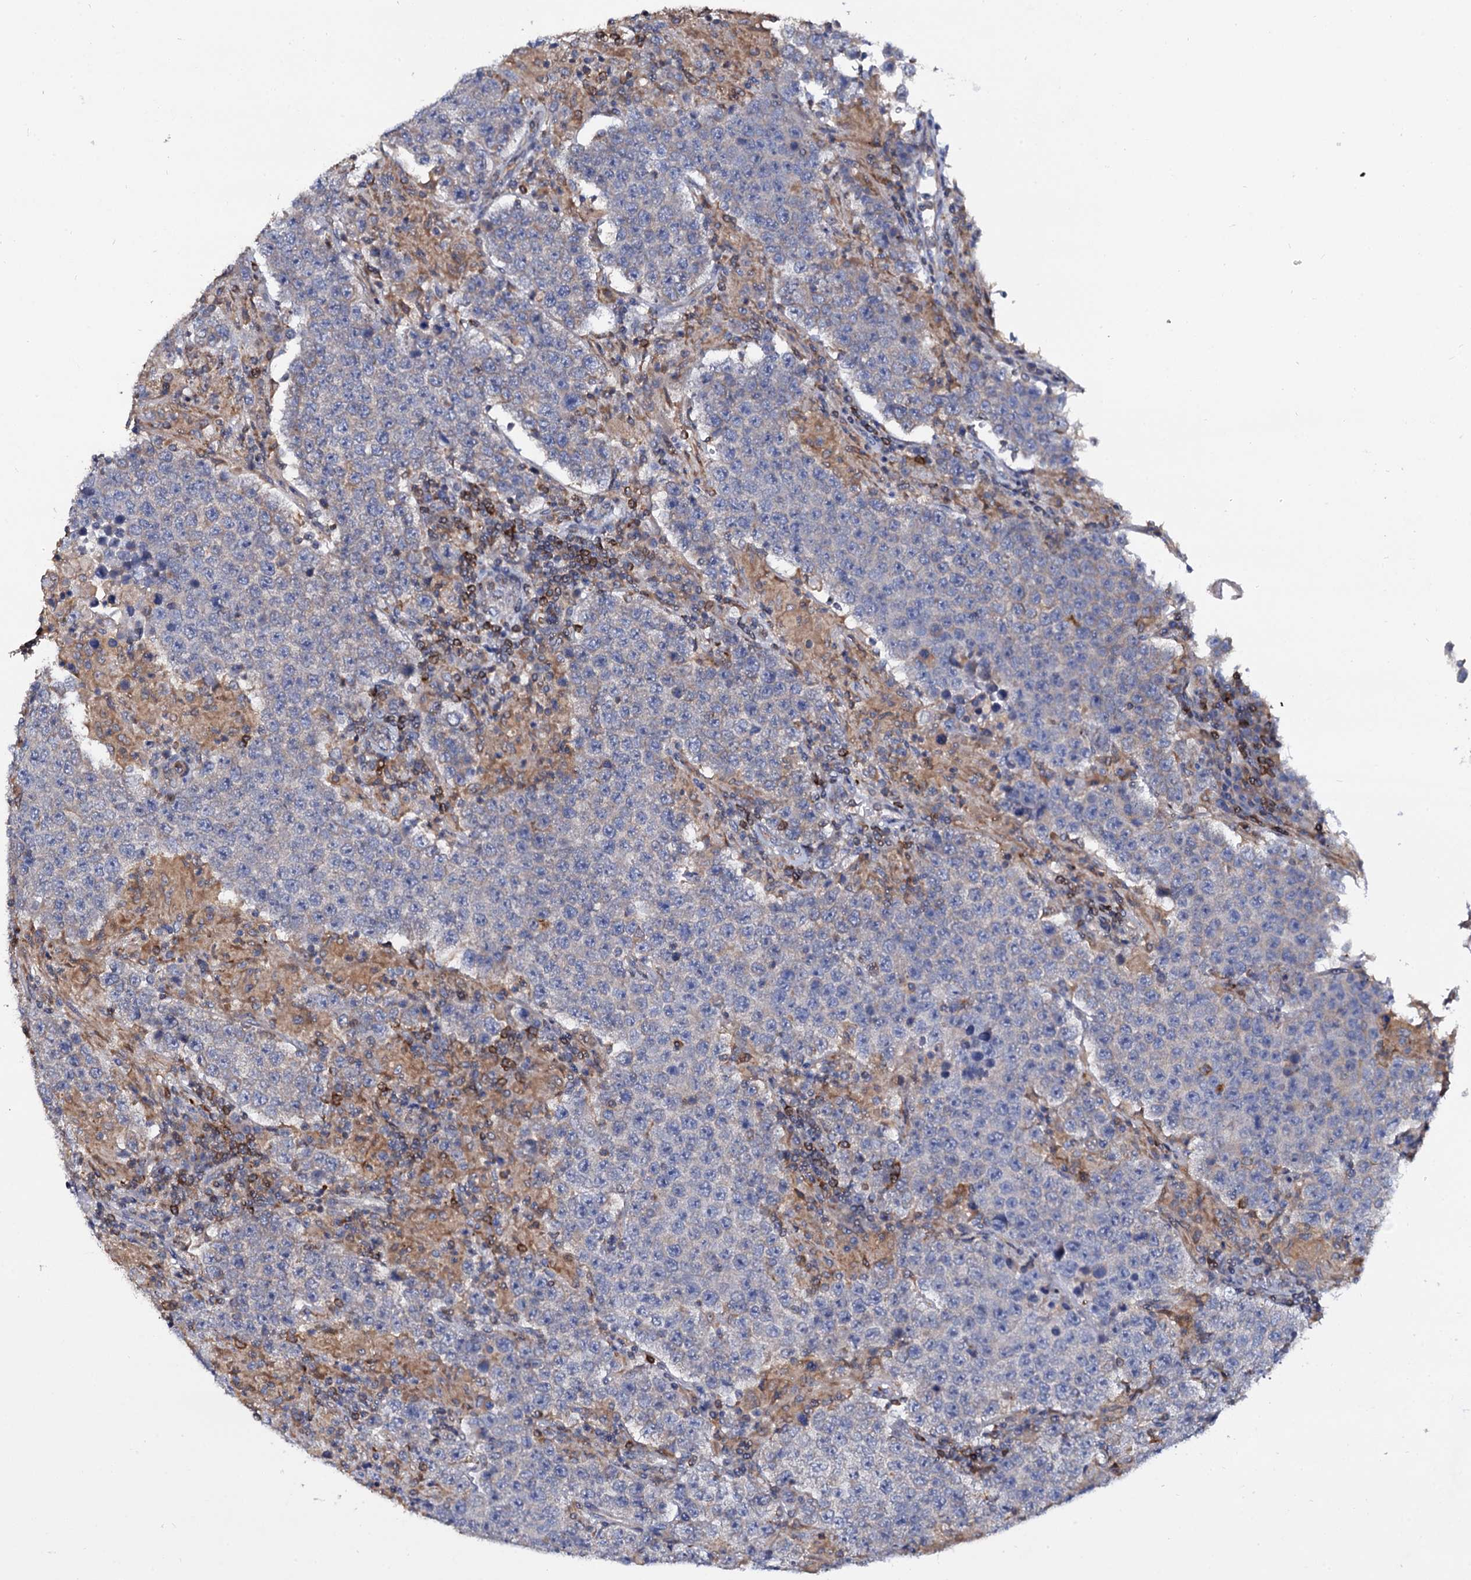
{"staining": {"intensity": "negative", "quantity": "none", "location": "none"}, "tissue": "testis cancer", "cell_type": "Tumor cells", "image_type": "cancer", "snomed": [{"axis": "morphology", "description": "Normal tissue, NOS"}, {"axis": "morphology", "description": "Urothelial carcinoma, High grade"}, {"axis": "morphology", "description": "Seminoma, NOS"}, {"axis": "morphology", "description": "Carcinoma, Embryonal, NOS"}, {"axis": "topography", "description": "Urinary bladder"}, {"axis": "topography", "description": "Testis"}], "caption": "Tumor cells are negative for protein expression in human testis cancer (seminoma).", "gene": "ANKRD13A", "patient": {"sex": "male", "age": 41}}